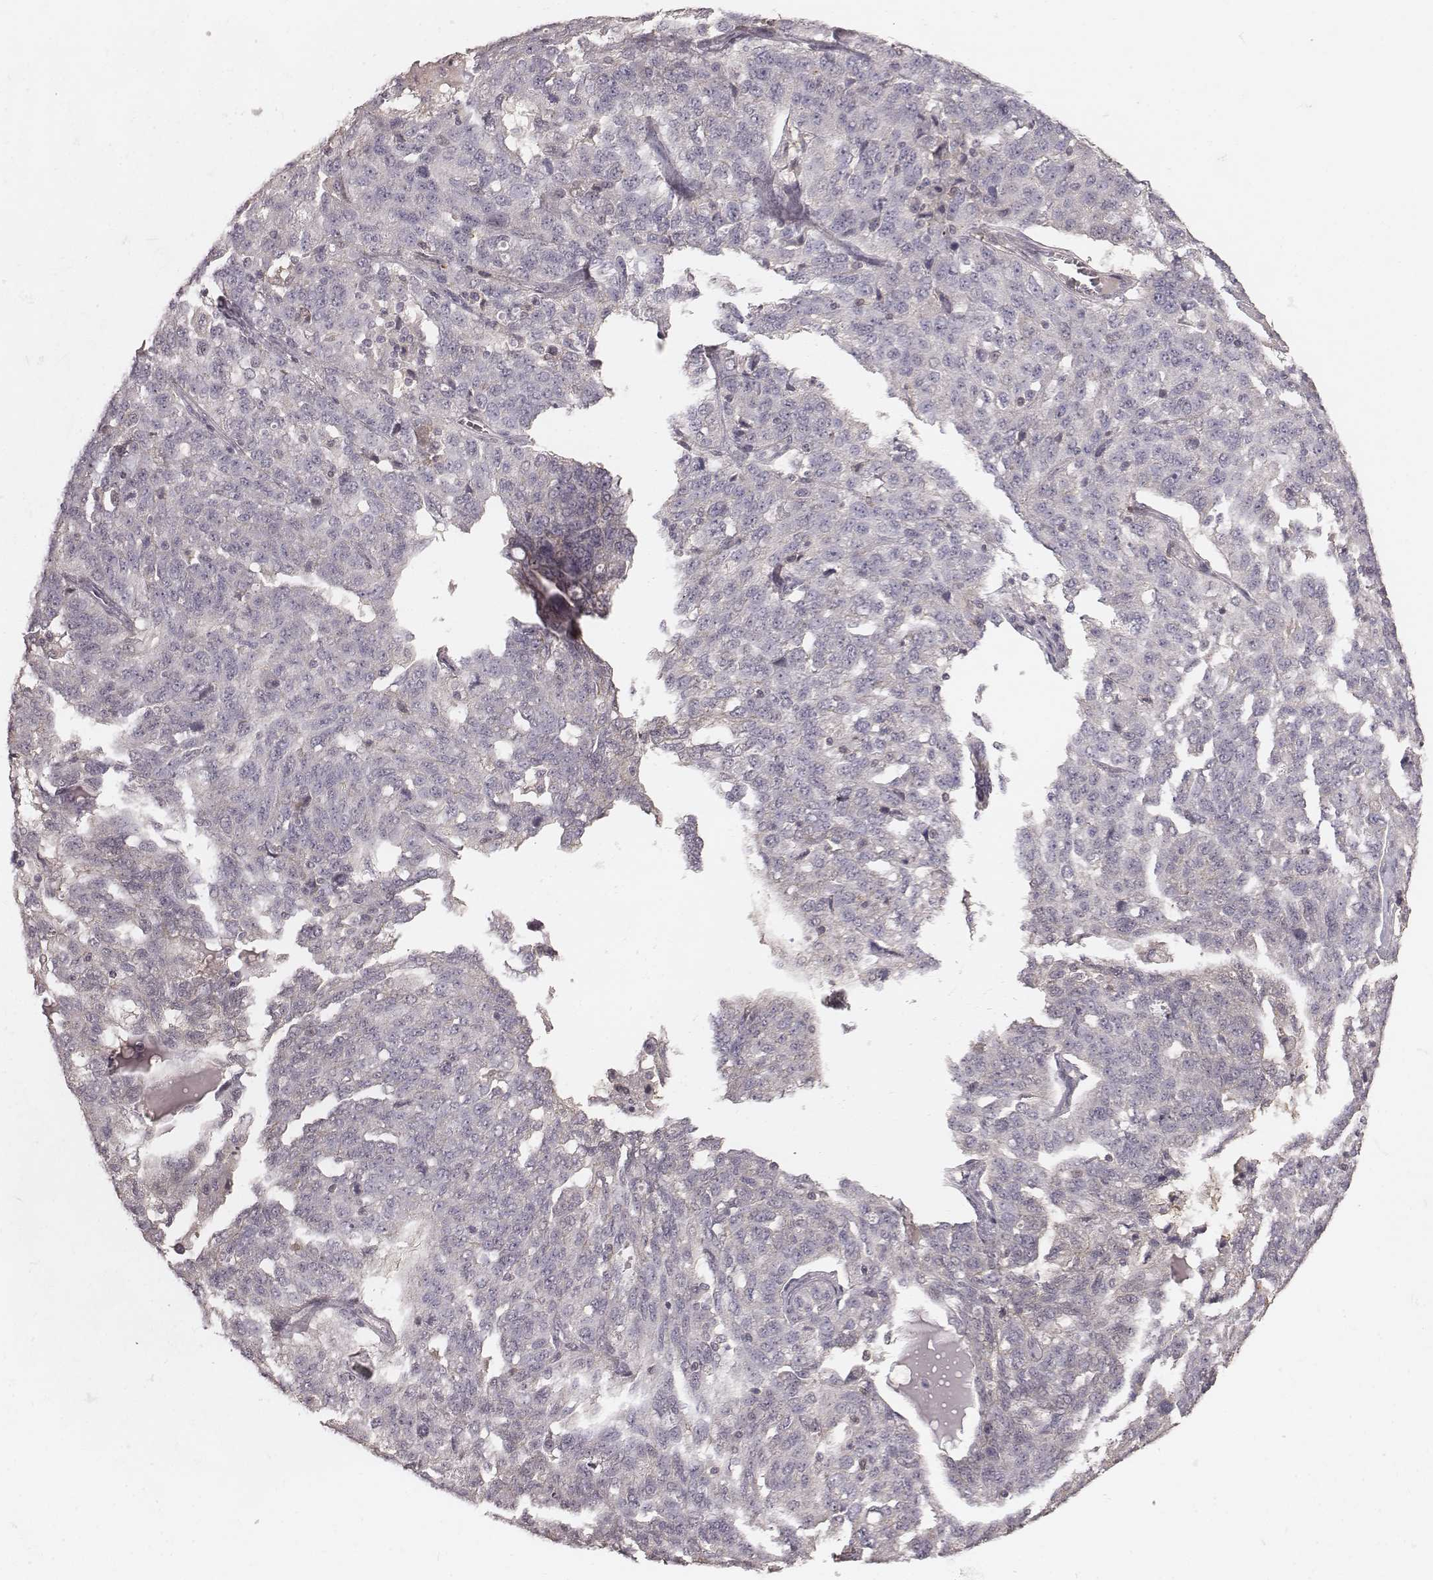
{"staining": {"intensity": "negative", "quantity": "none", "location": "none"}, "tissue": "ovarian cancer", "cell_type": "Tumor cells", "image_type": "cancer", "snomed": [{"axis": "morphology", "description": "Cystadenocarcinoma, serous, NOS"}, {"axis": "topography", "description": "Ovary"}], "caption": "Tumor cells are negative for brown protein staining in serous cystadenocarcinoma (ovarian).", "gene": "TDRD5", "patient": {"sex": "female", "age": 71}}